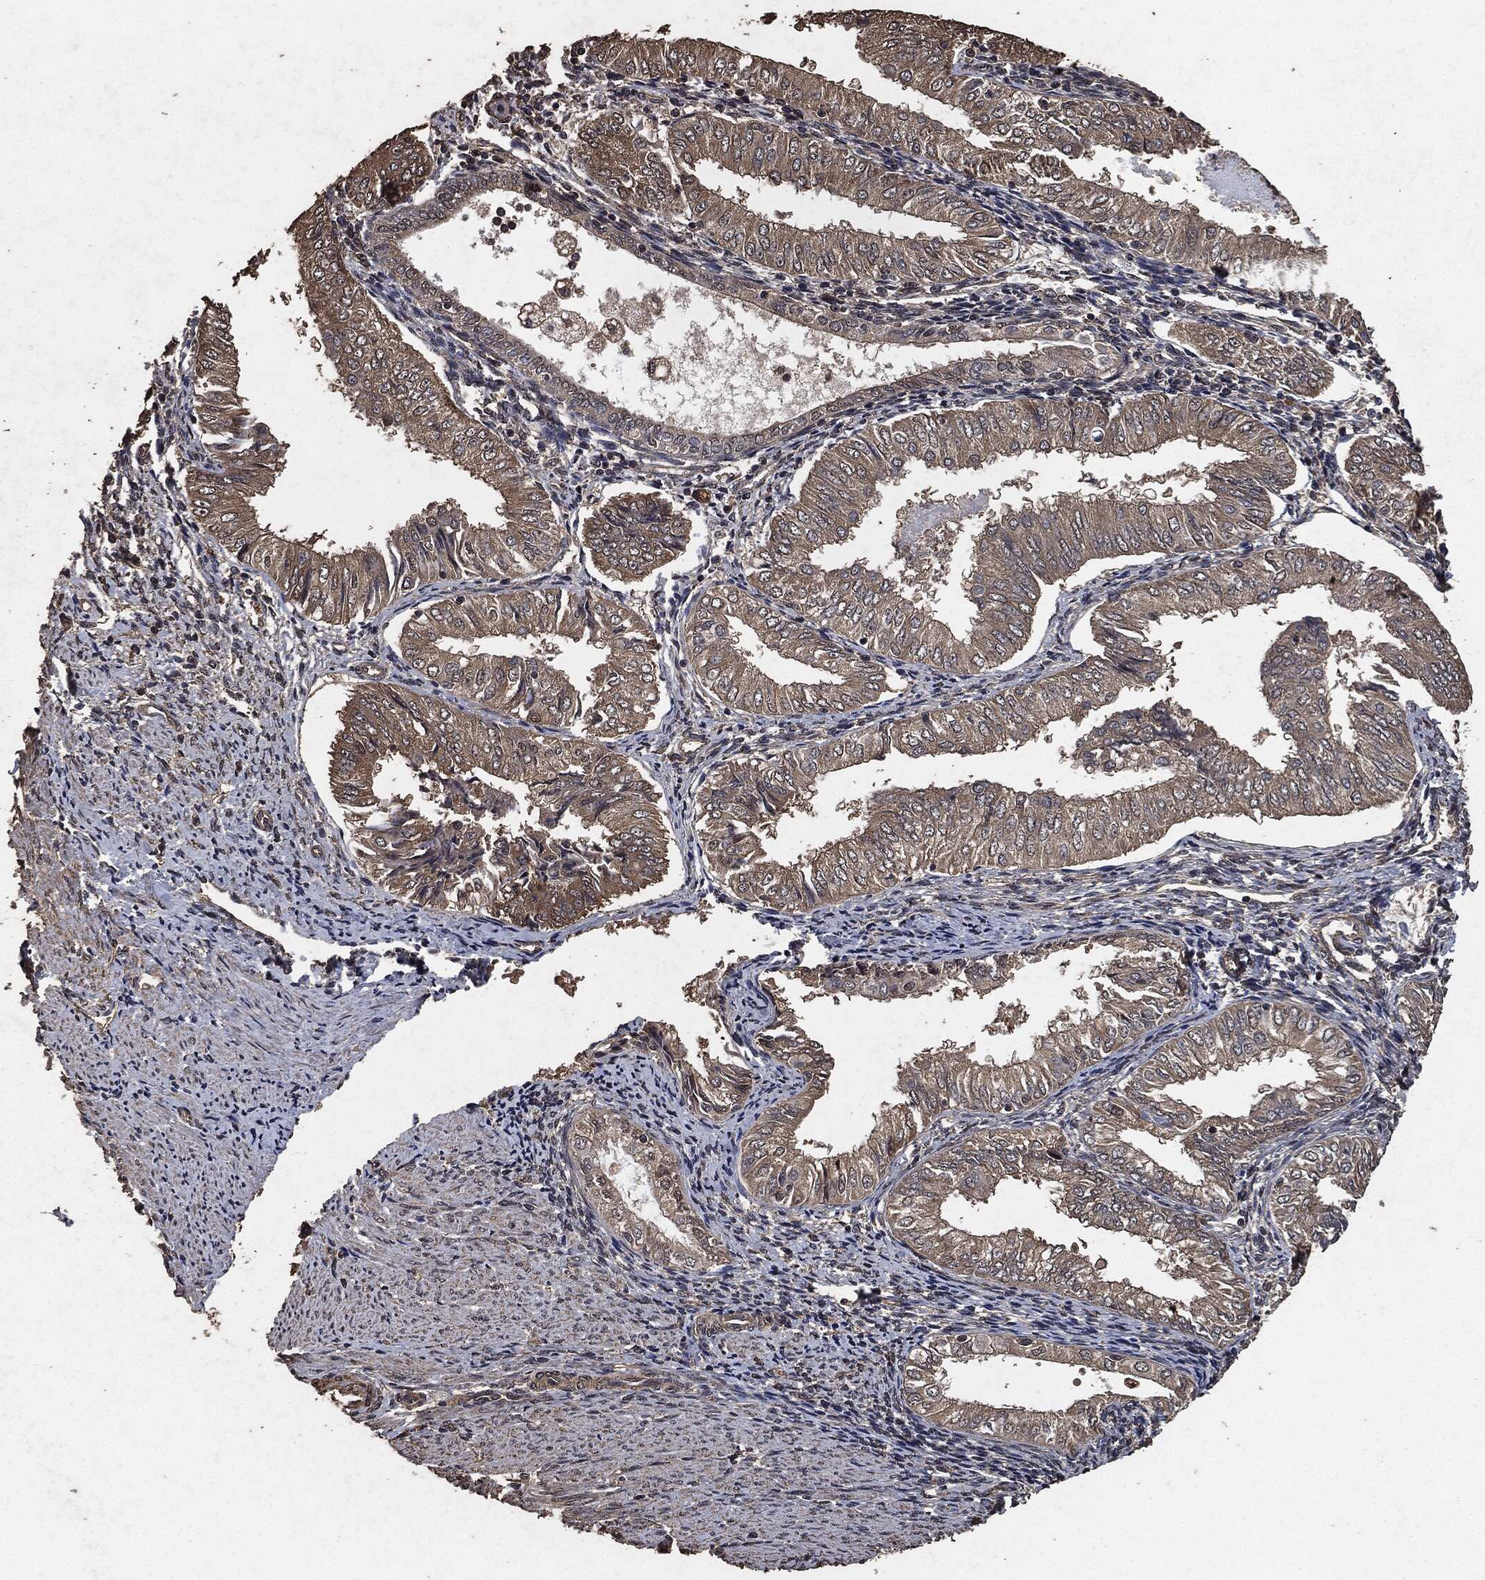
{"staining": {"intensity": "weak", "quantity": ">75%", "location": "cytoplasmic/membranous"}, "tissue": "endometrial cancer", "cell_type": "Tumor cells", "image_type": "cancer", "snomed": [{"axis": "morphology", "description": "Adenocarcinoma, NOS"}, {"axis": "topography", "description": "Endometrium"}], "caption": "Endometrial adenocarcinoma stained with immunohistochemistry (IHC) shows weak cytoplasmic/membranous positivity in about >75% of tumor cells.", "gene": "AKT1S1", "patient": {"sex": "female", "age": 53}}